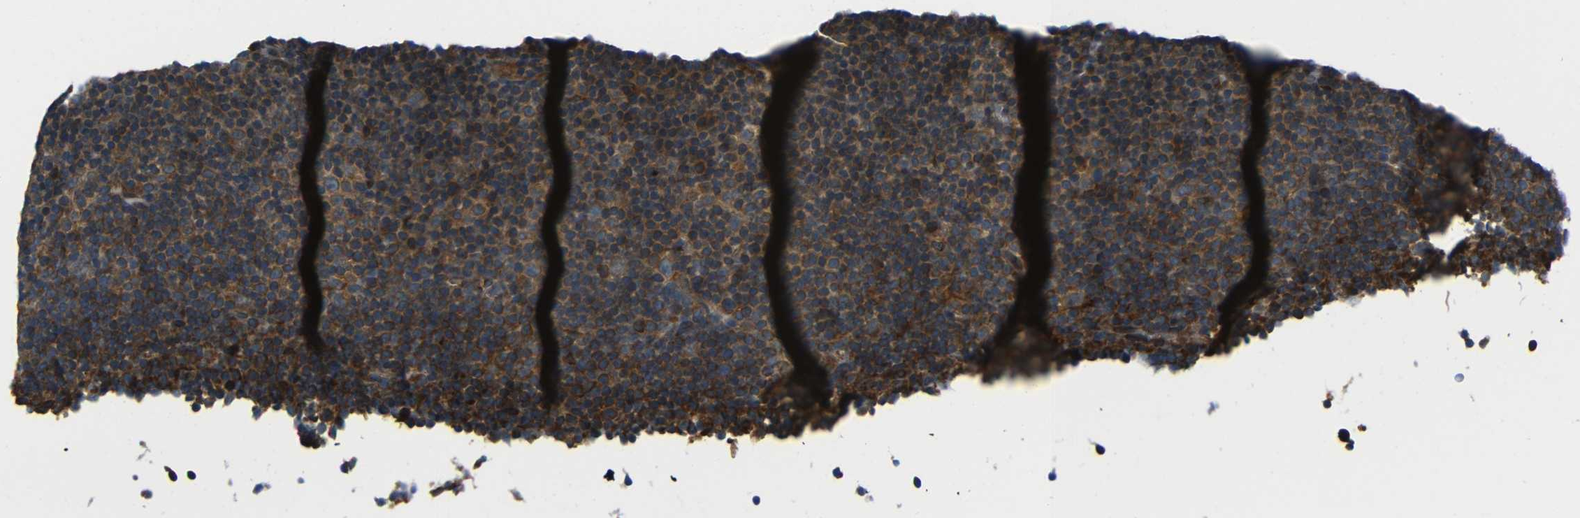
{"staining": {"intensity": "strong", "quantity": ">75%", "location": "cytoplasmic/membranous"}, "tissue": "lymphoma", "cell_type": "Tumor cells", "image_type": "cancer", "snomed": [{"axis": "morphology", "description": "Malignant lymphoma, non-Hodgkin's type, Low grade"}, {"axis": "topography", "description": "Lymph node"}], "caption": "This image exhibits immunohistochemistry staining of human lymphoma, with high strong cytoplasmic/membranous expression in approximately >75% of tumor cells.", "gene": "VAPB", "patient": {"sex": "female", "age": 67}}